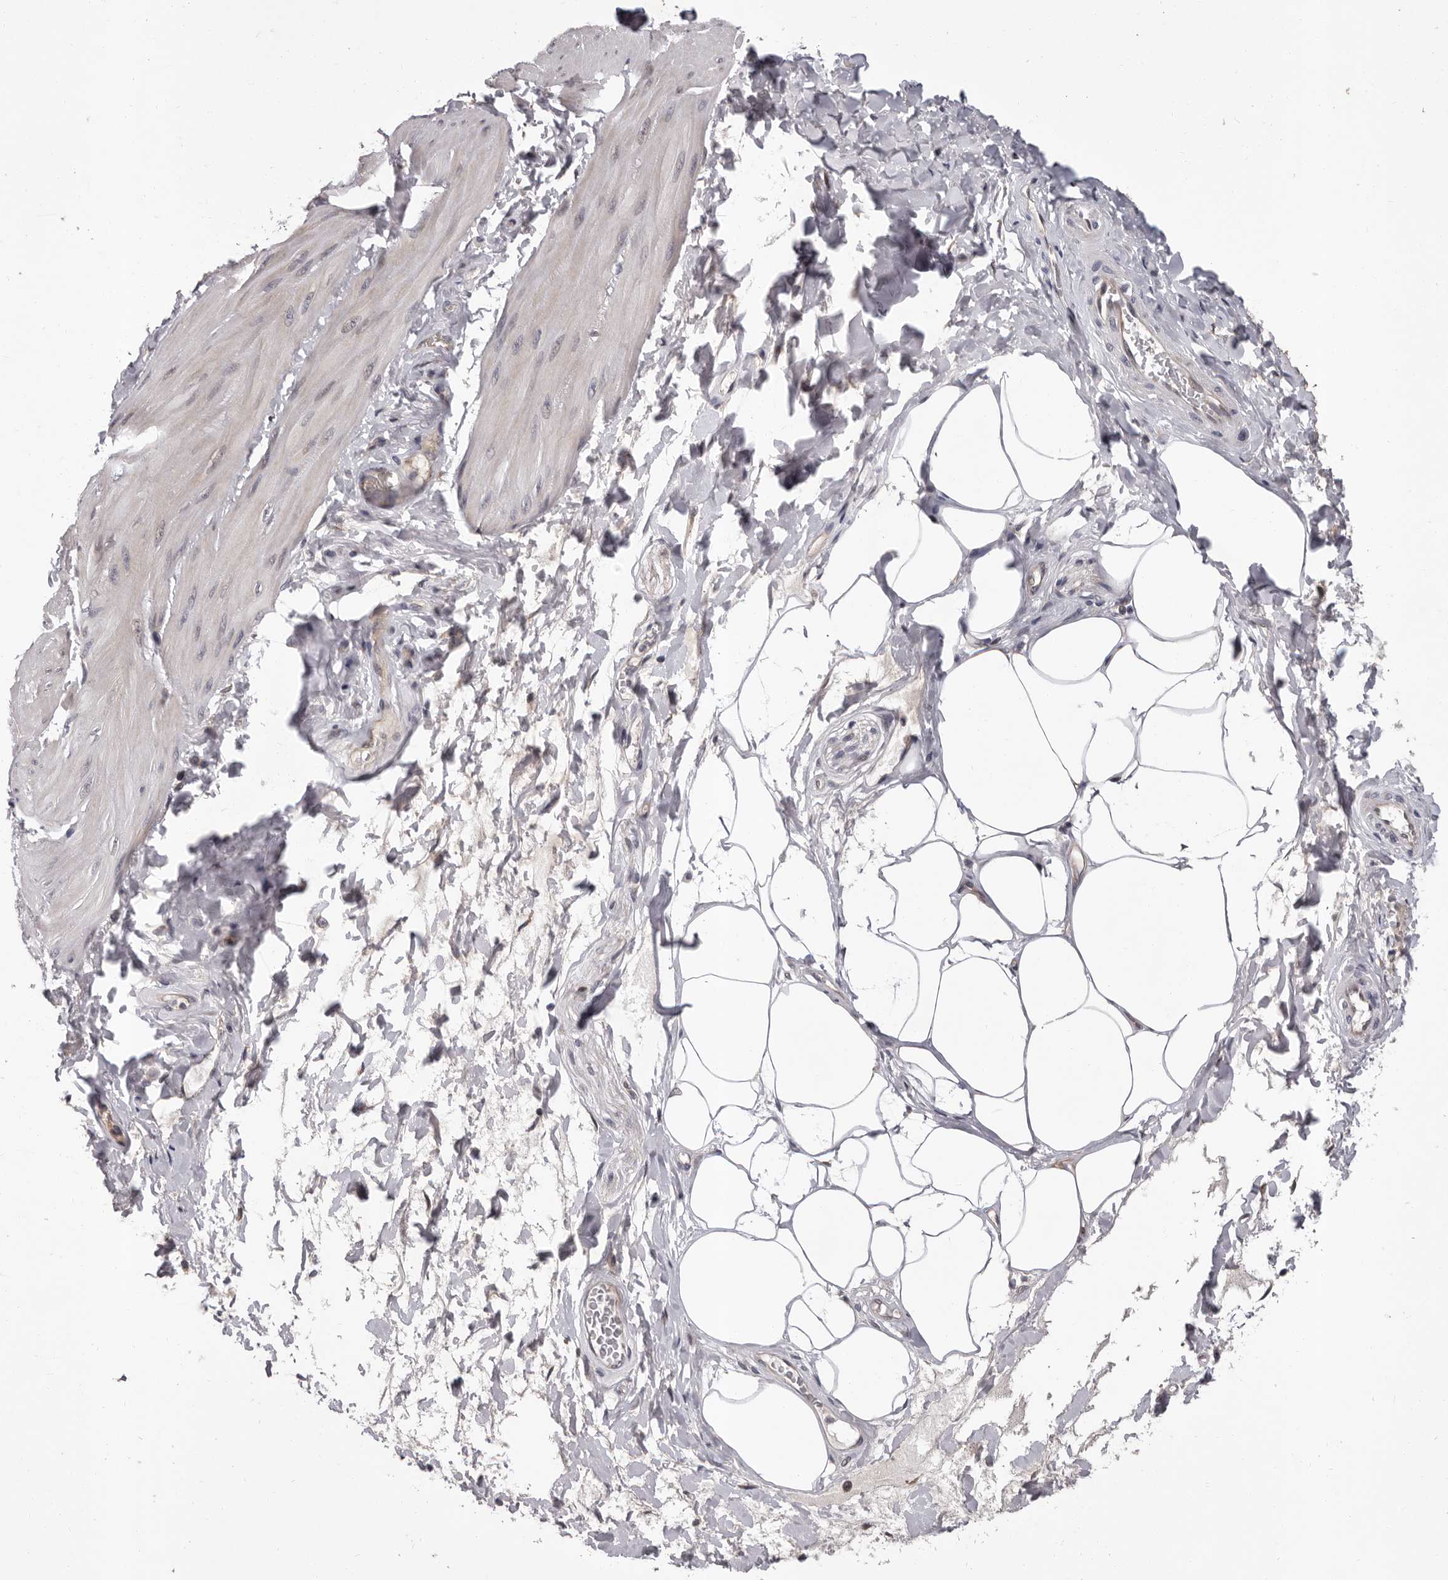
{"staining": {"intensity": "weak", "quantity": "<25%", "location": "cytoplasmic/membranous"}, "tissue": "smooth muscle", "cell_type": "Smooth muscle cells", "image_type": "normal", "snomed": [{"axis": "morphology", "description": "Urothelial carcinoma, High grade"}, {"axis": "topography", "description": "Urinary bladder"}], "caption": "A histopathology image of human smooth muscle is negative for staining in smooth muscle cells. Nuclei are stained in blue.", "gene": "MED8", "patient": {"sex": "male", "age": 46}}